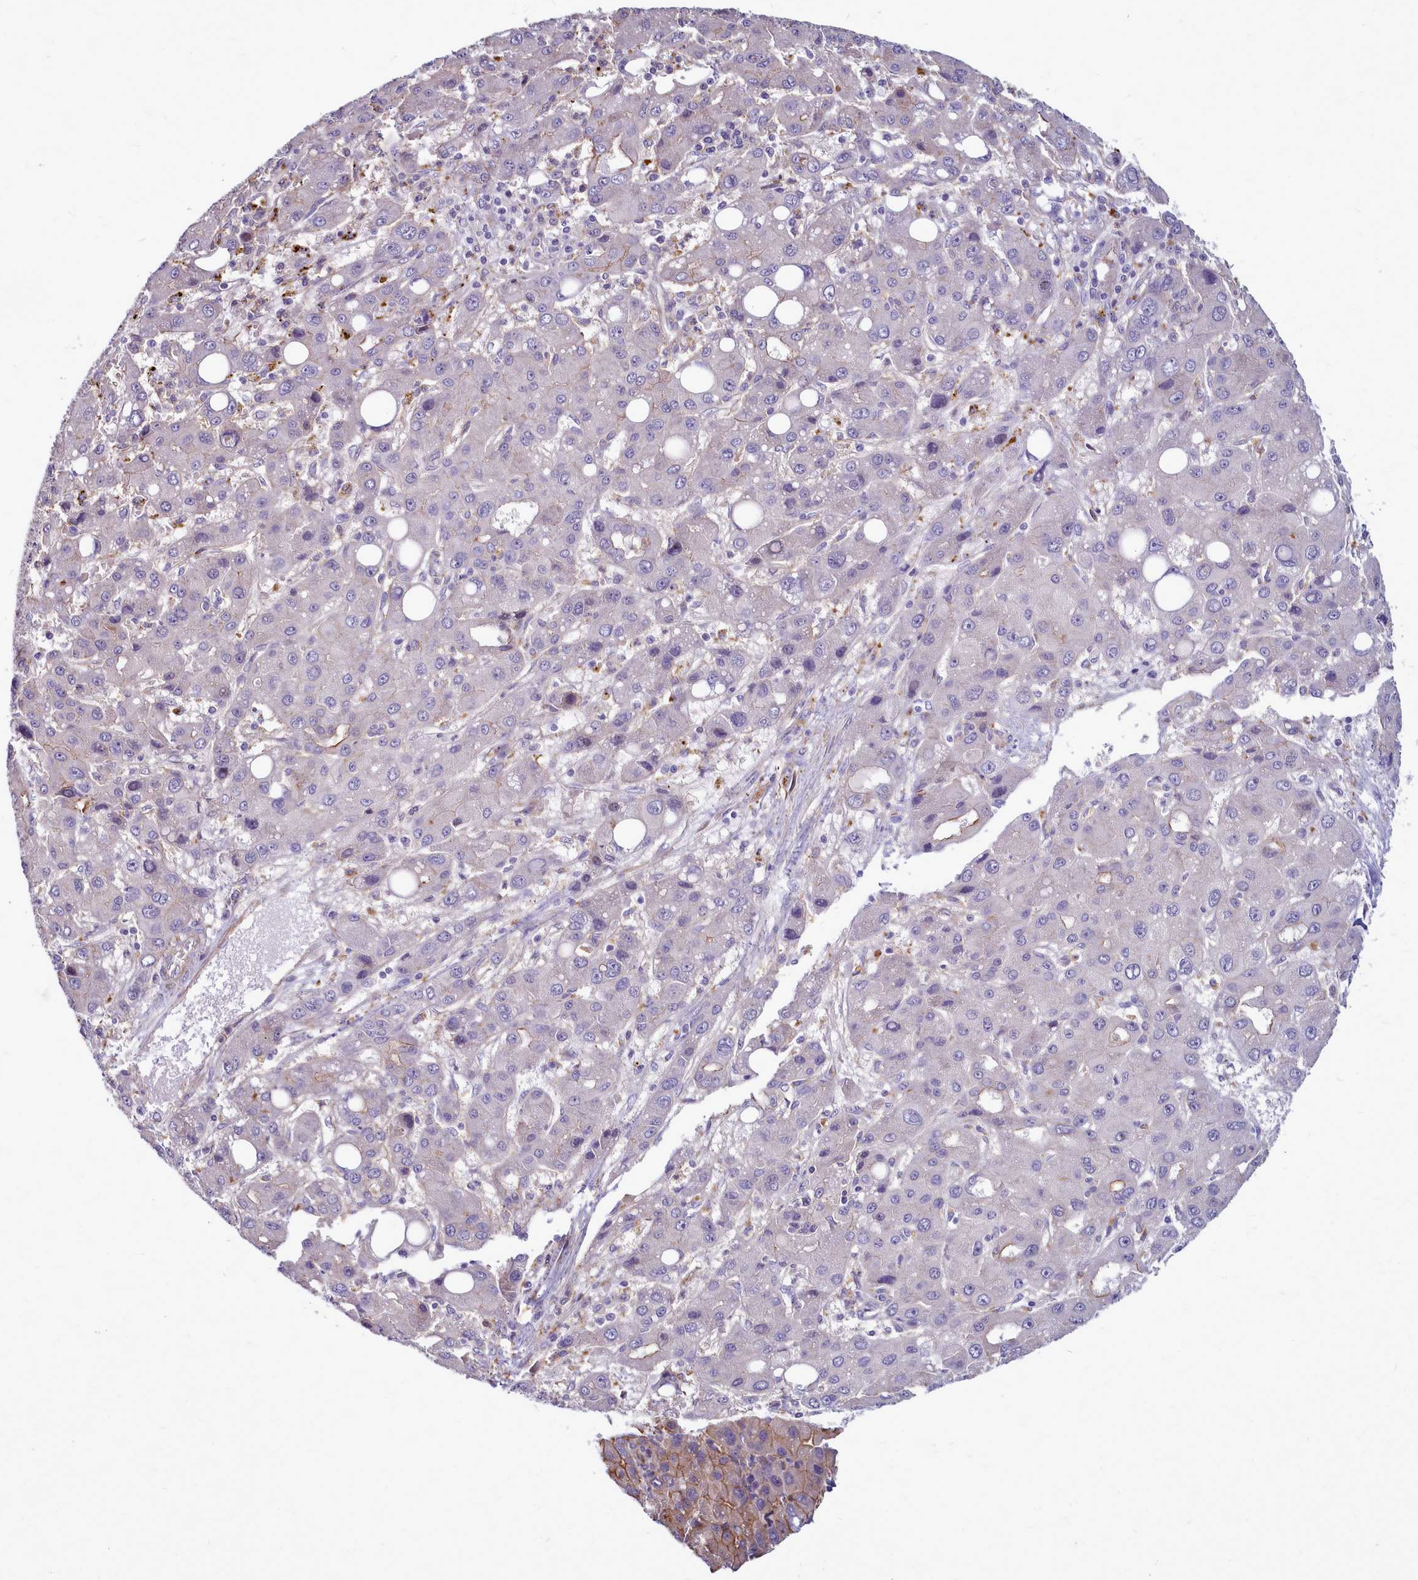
{"staining": {"intensity": "negative", "quantity": "none", "location": "none"}, "tissue": "liver cancer", "cell_type": "Tumor cells", "image_type": "cancer", "snomed": [{"axis": "morphology", "description": "Carcinoma, Hepatocellular, NOS"}, {"axis": "topography", "description": "Liver"}], "caption": "The image shows no significant expression in tumor cells of liver cancer.", "gene": "TTC5", "patient": {"sex": "male", "age": 55}}